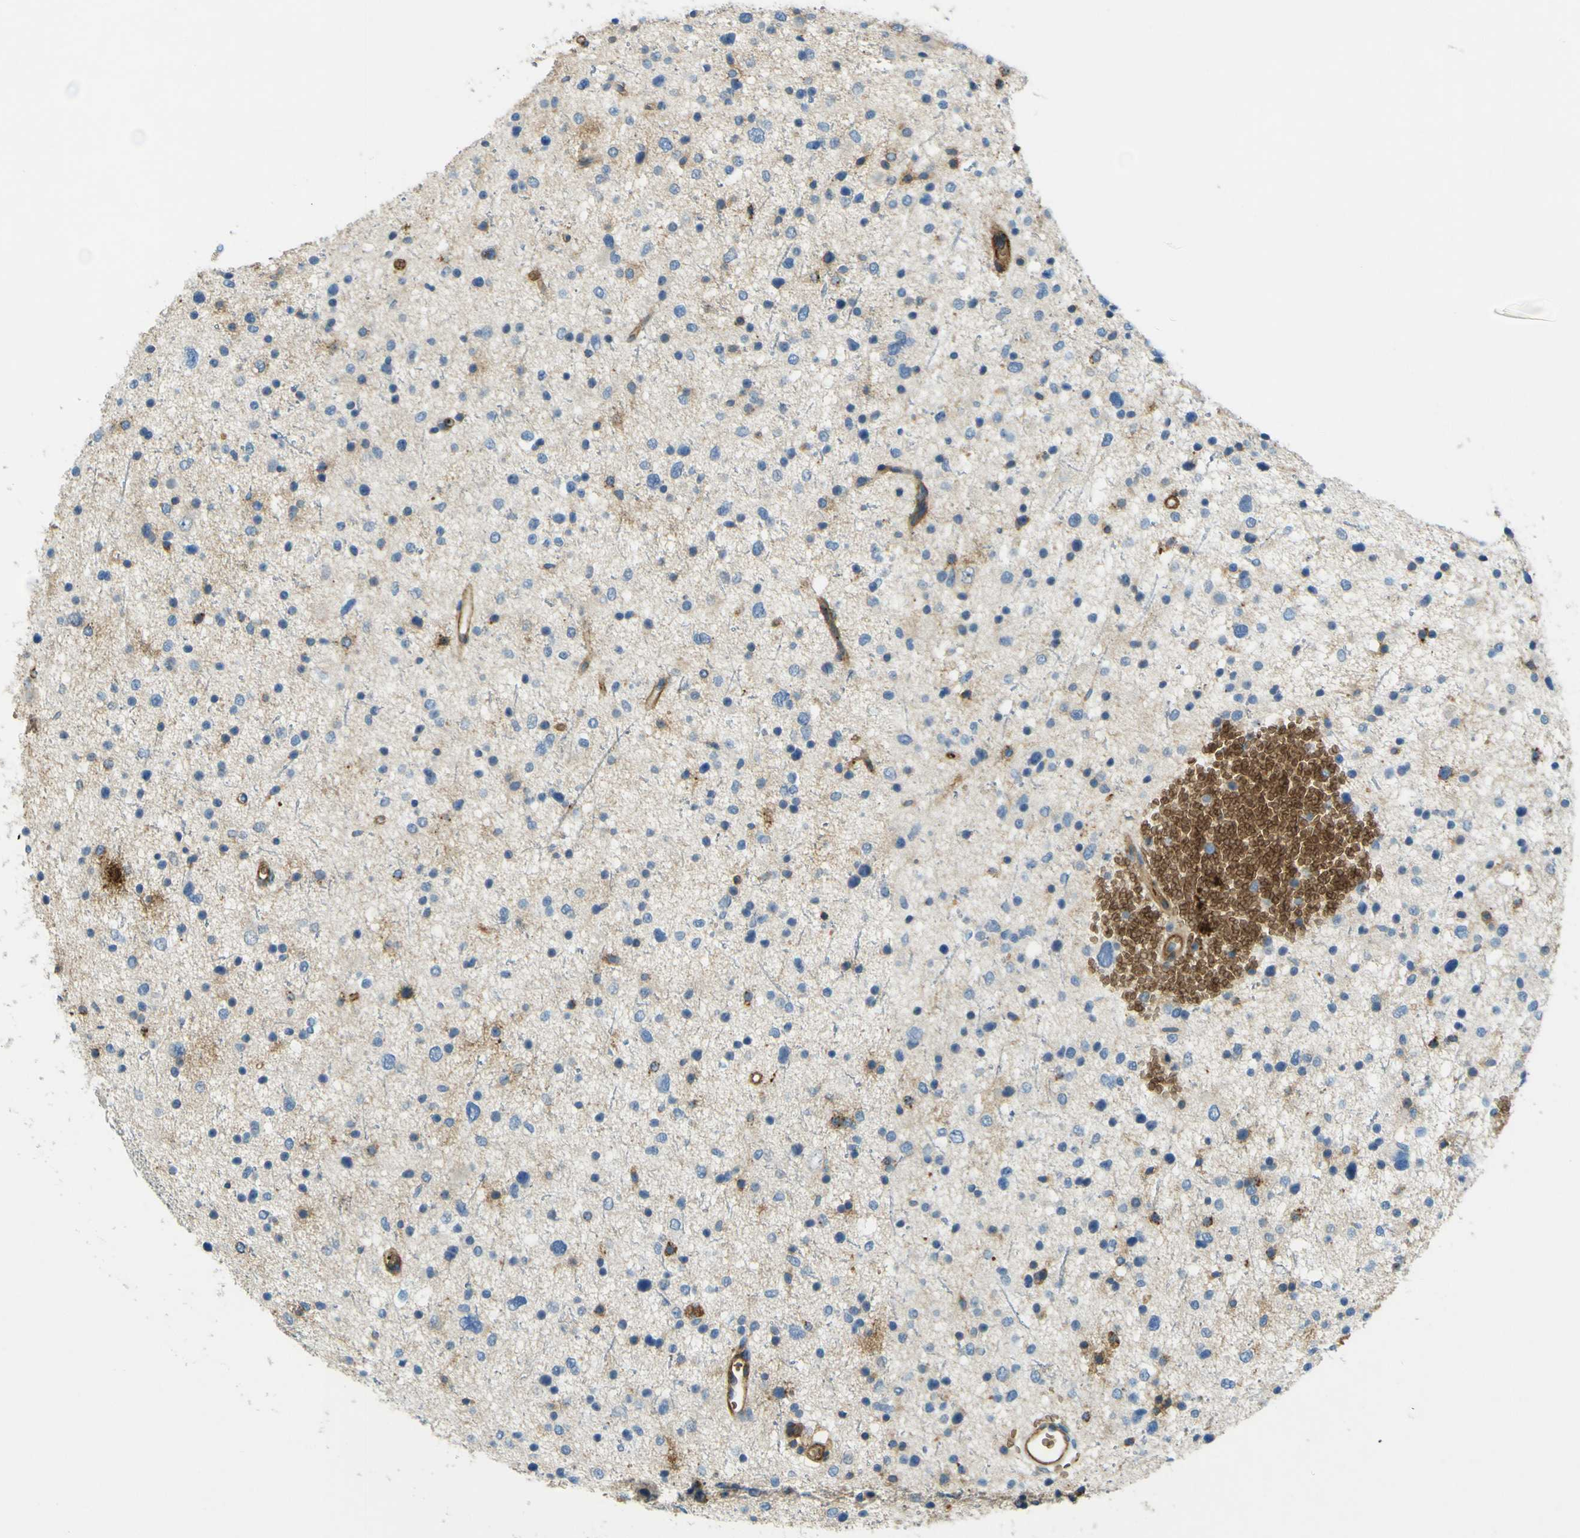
{"staining": {"intensity": "moderate", "quantity": "<25%", "location": "cytoplasmic/membranous"}, "tissue": "glioma", "cell_type": "Tumor cells", "image_type": "cancer", "snomed": [{"axis": "morphology", "description": "Glioma, malignant, Low grade"}, {"axis": "topography", "description": "Brain"}], "caption": "Glioma stained for a protein (brown) reveals moderate cytoplasmic/membranous positive staining in about <25% of tumor cells.", "gene": "PLXDC1", "patient": {"sex": "female", "age": 37}}